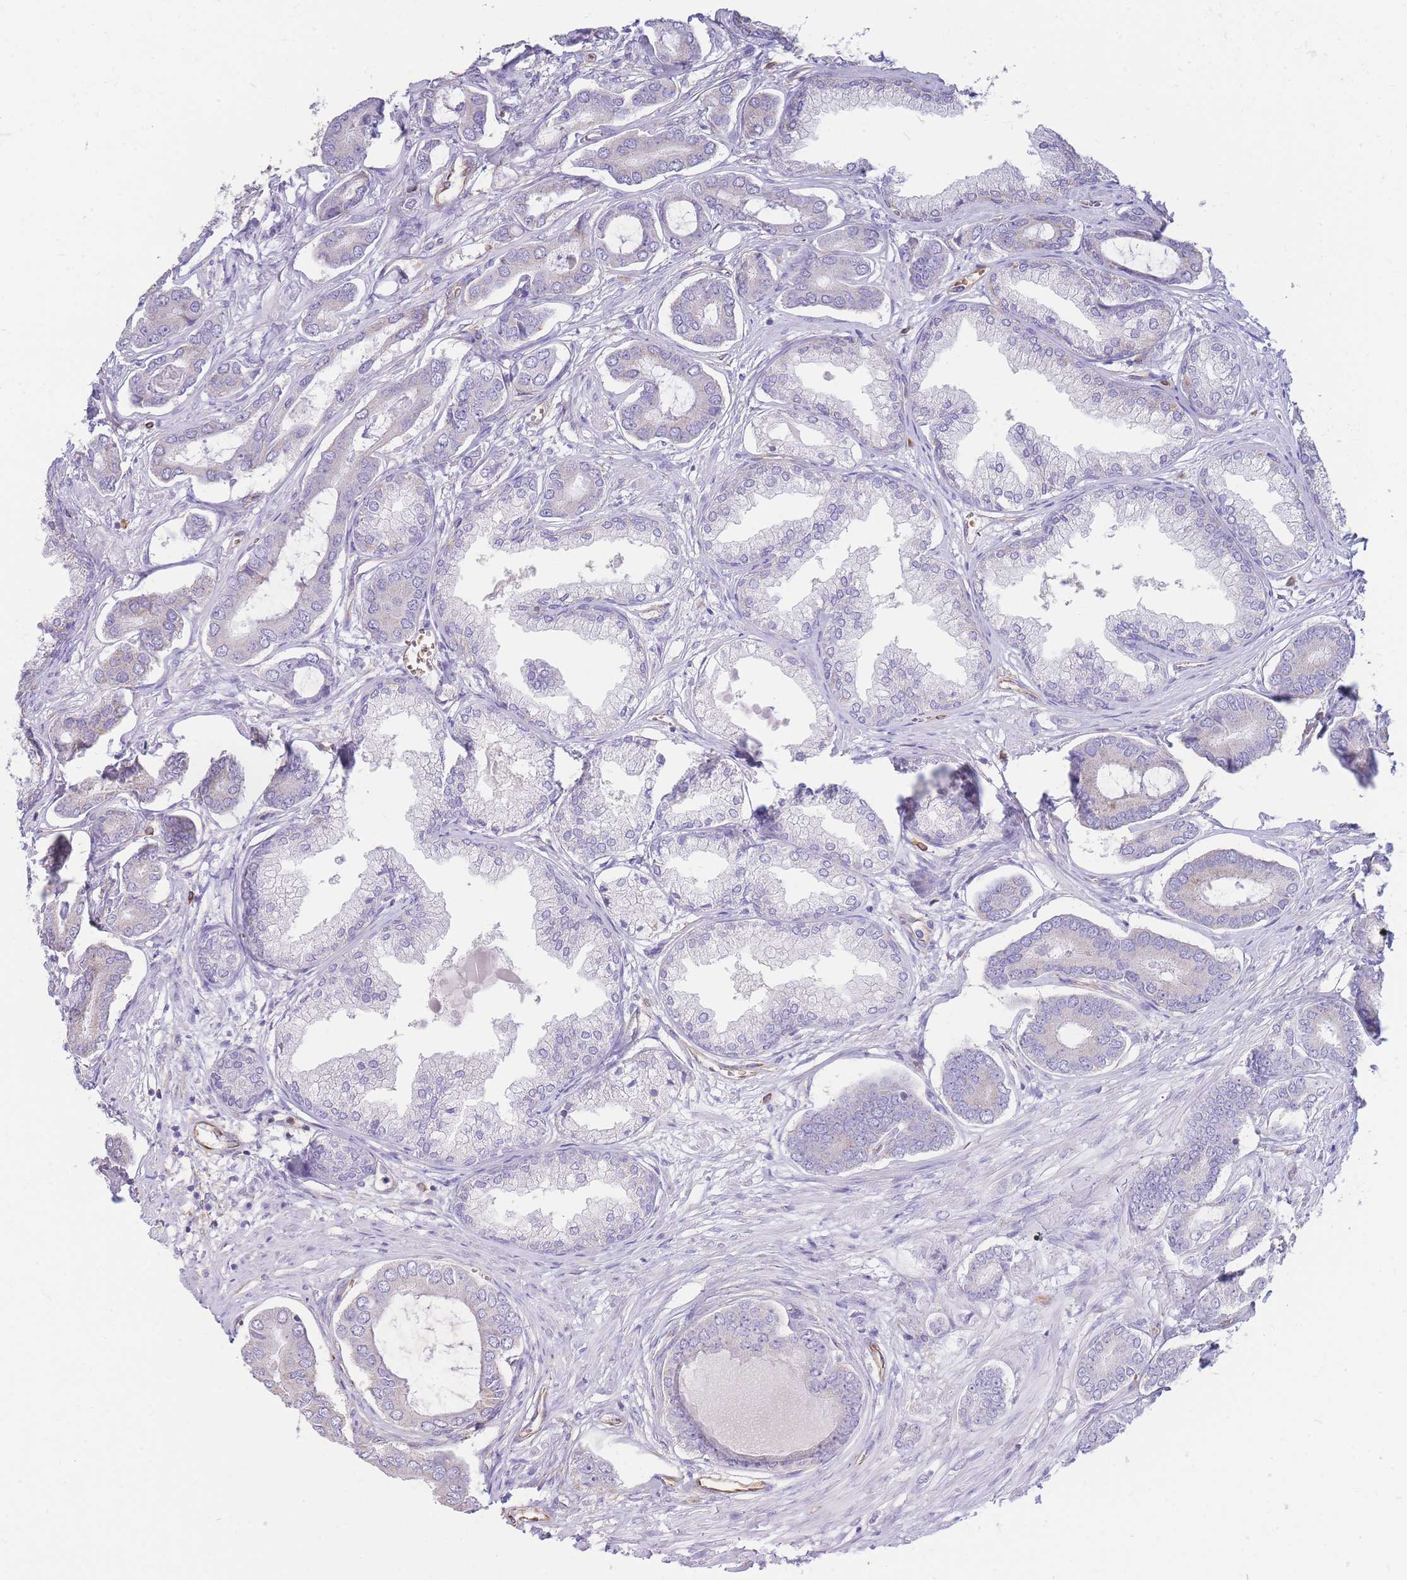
{"staining": {"intensity": "negative", "quantity": "none", "location": "none"}, "tissue": "prostate cancer", "cell_type": "Tumor cells", "image_type": "cancer", "snomed": [{"axis": "morphology", "description": "Adenocarcinoma, NOS"}, {"axis": "topography", "description": "Prostate and seminal vesicle, NOS"}], "caption": "Human prostate adenocarcinoma stained for a protein using immunohistochemistry exhibits no staining in tumor cells.", "gene": "ANKRD53", "patient": {"sex": "male", "age": 76}}